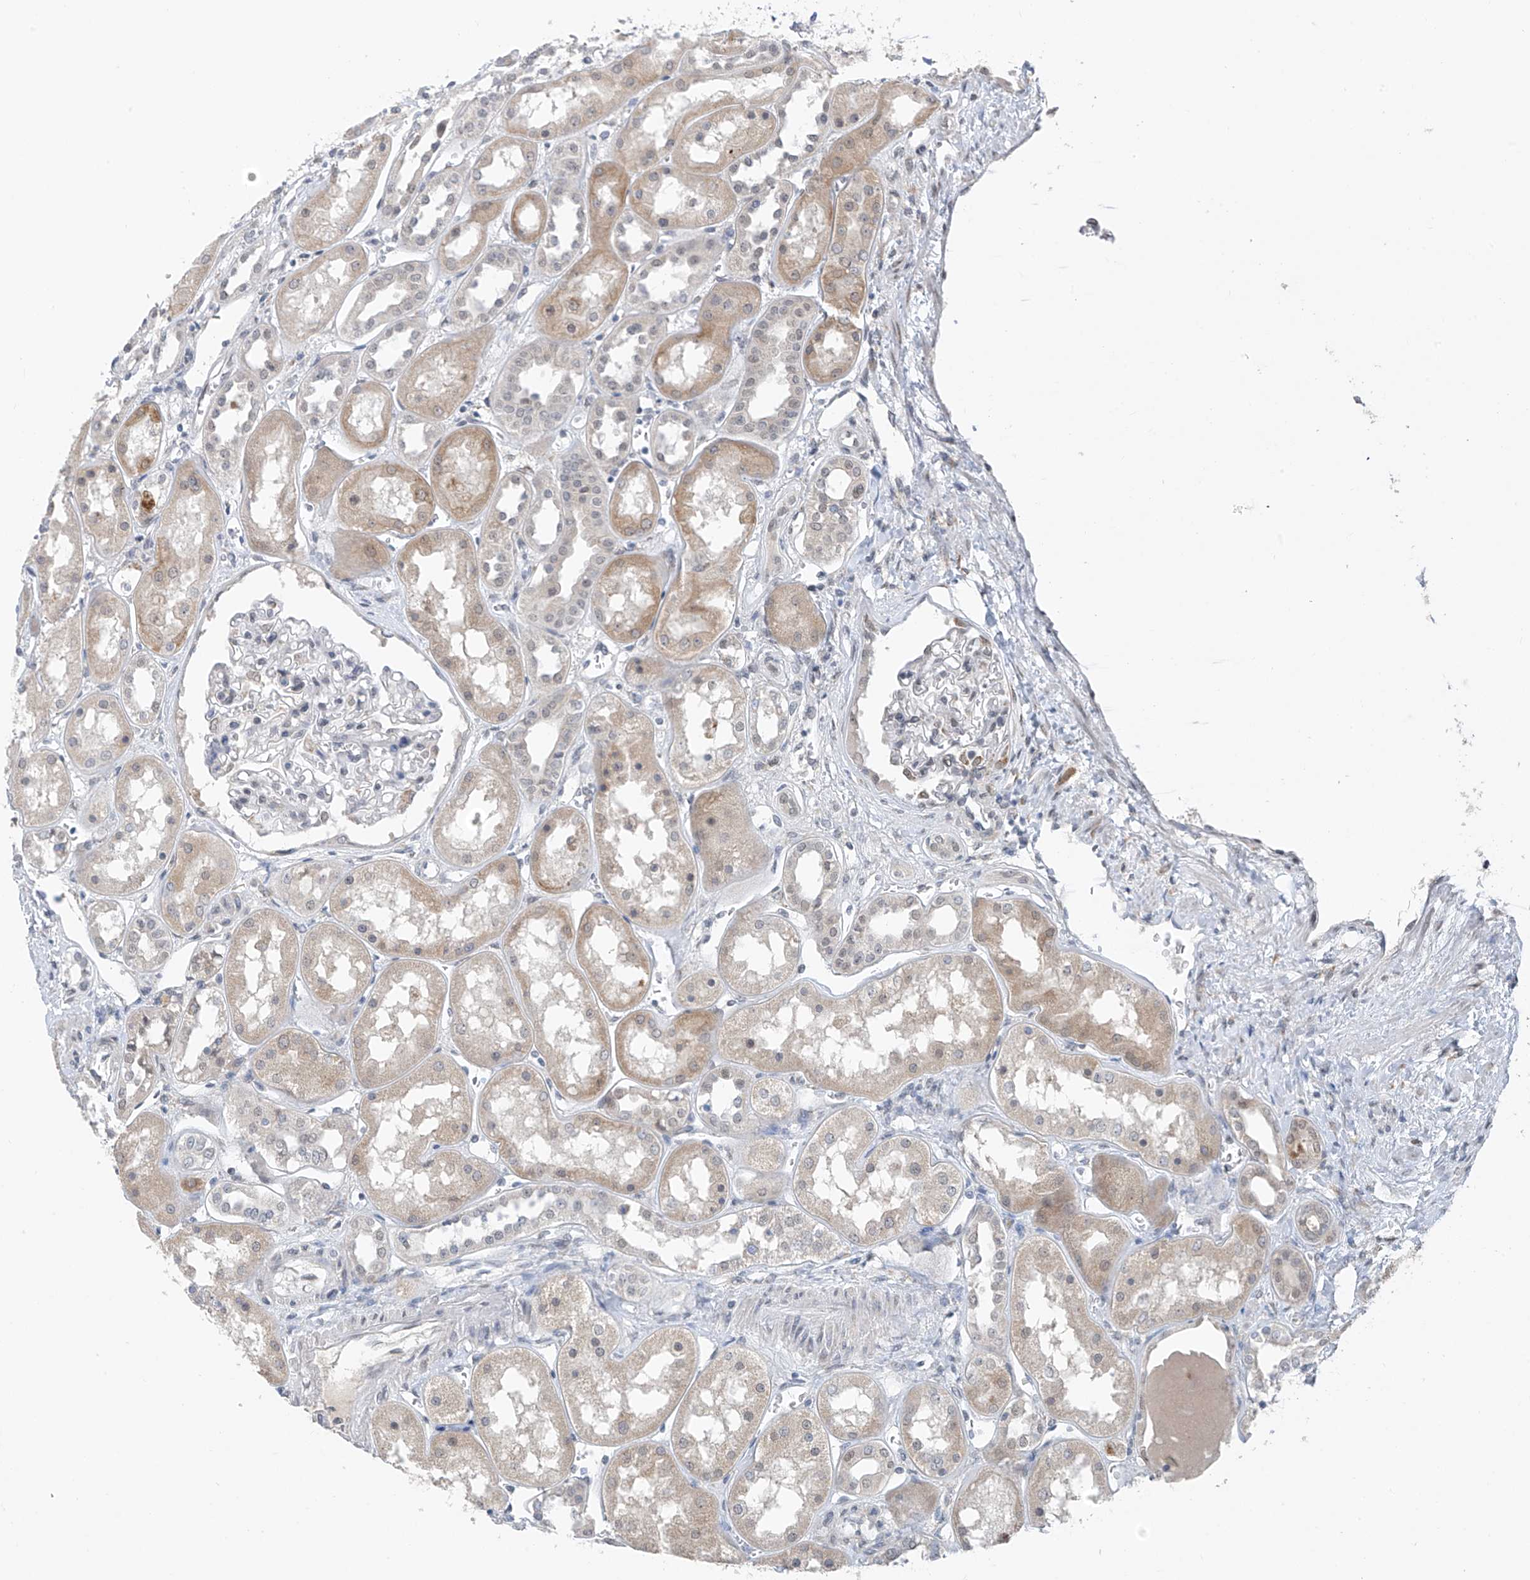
{"staining": {"intensity": "negative", "quantity": "none", "location": "none"}, "tissue": "kidney", "cell_type": "Cells in glomeruli", "image_type": "normal", "snomed": [{"axis": "morphology", "description": "Normal tissue, NOS"}, {"axis": "topography", "description": "Kidney"}], "caption": "There is no significant expression in cells in glomeruli of kidney. (Brightfield microscopy of DAB (3,3'-diaminobenzidine) immunohistochemistry (IHC) at high magnification).", "gene": "CYP4V2", "patient": {"sex": "male", "age": 70}}